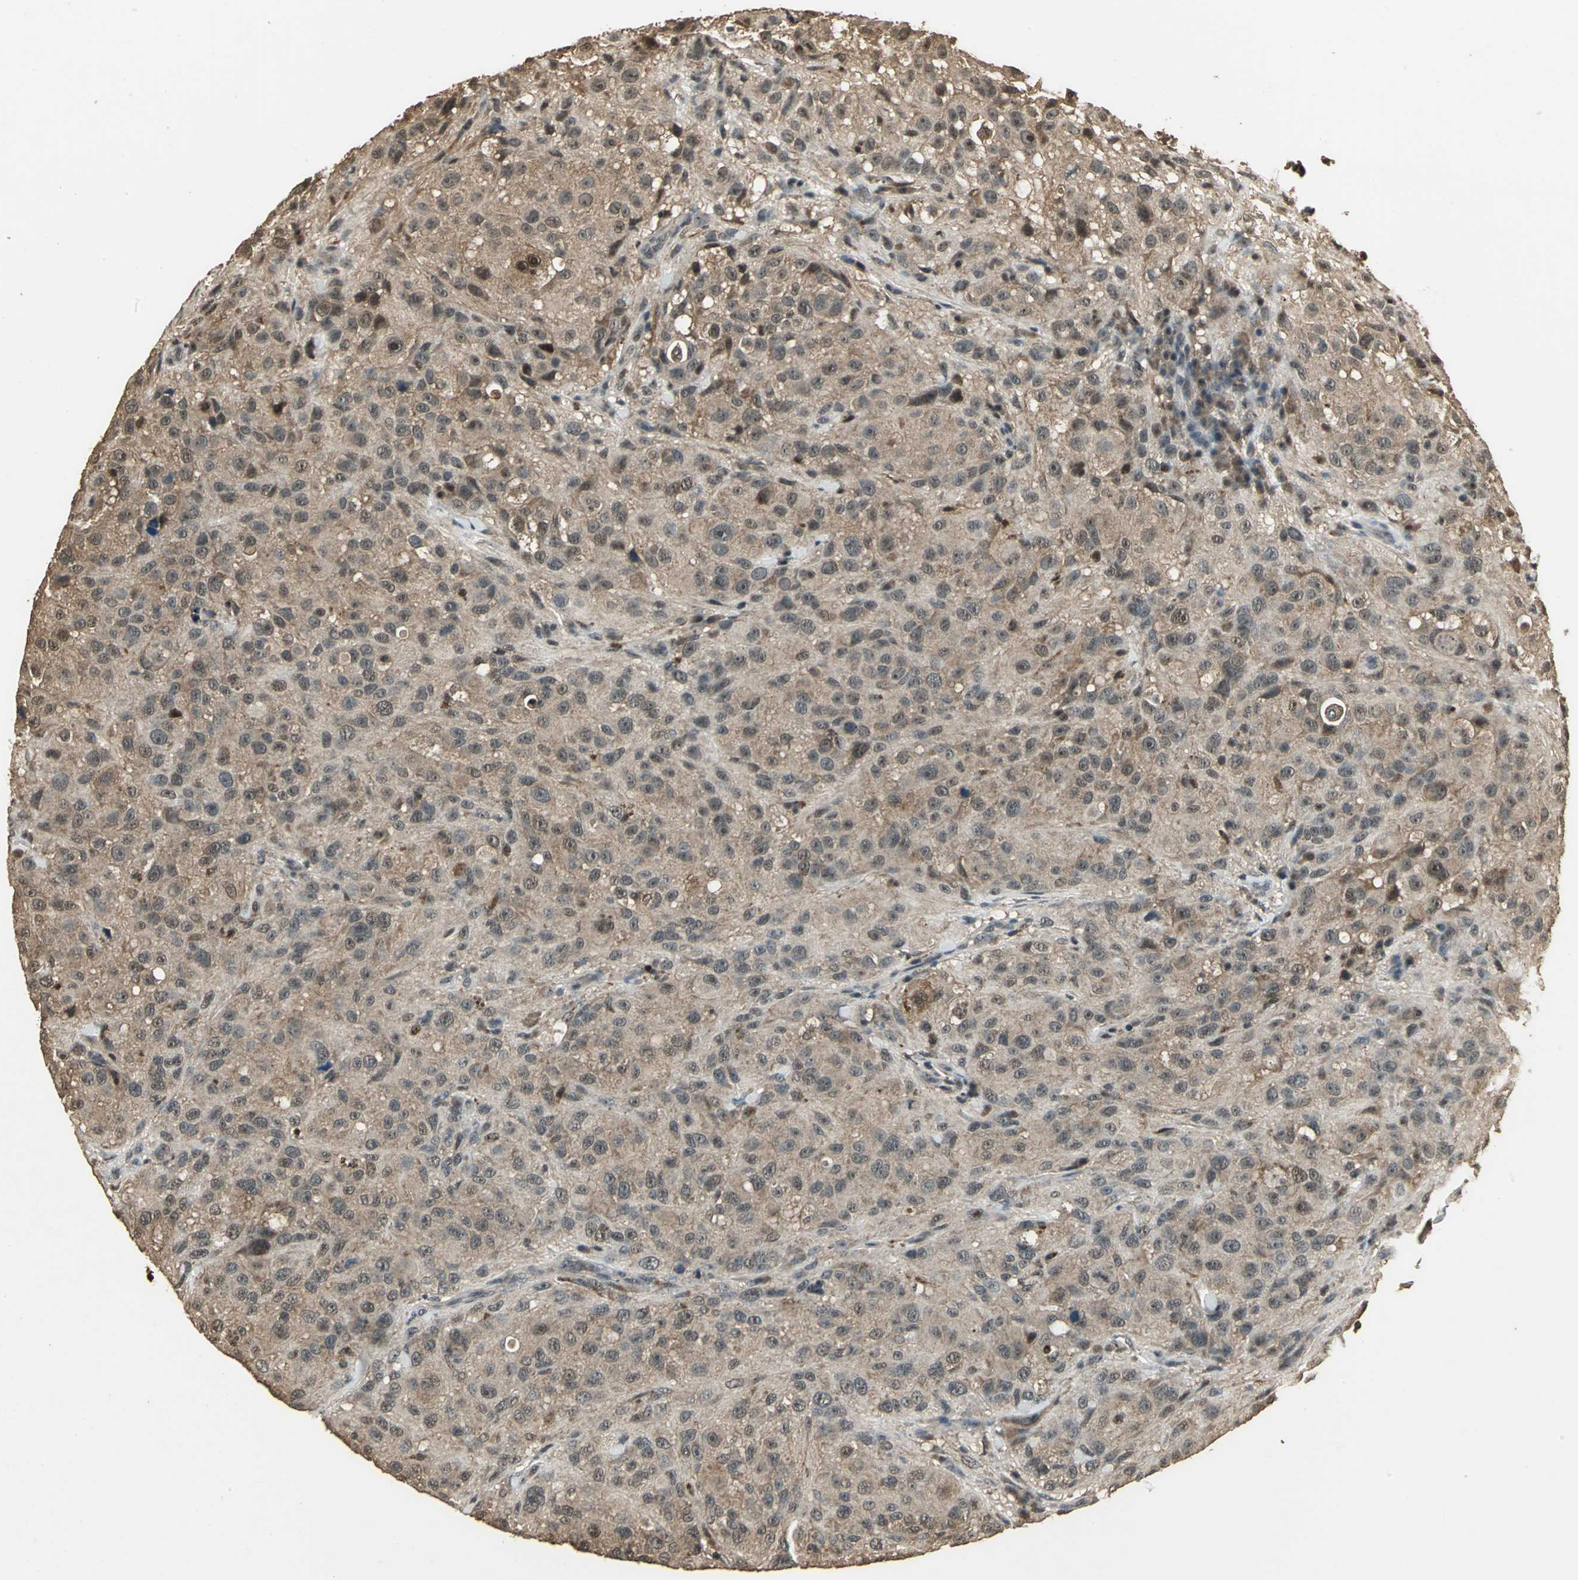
{"staining": {"intensity": "moderate", "quantity": ">75%", "location": "cytoplasmic/membranous"}, "tissue": "melanoma", "cell_type": "Tumor cells", "image_type": "cancer", "snomed": [{"axis": "morphology", "description": "Necrosis, NOS"}, {"axis": "morphology", "description": "Malignant melanoma, NOS"}, {"axis": "topography", "description": "Skin"}], "caption": "Immunohistochemistry staining of melanoma, which displays medium levels of moderate cytoplasmic/membranous positivity in approximately >75% of tumor cells indicating moderate cytoplasmic/membranous protein expression. The staining was performed using DAB (brown) for protein detection and nuclei were counterstained in hematoxylin (blue).", "gene": "UCHL5", "patient": {"sex": "female", "age": 87}}